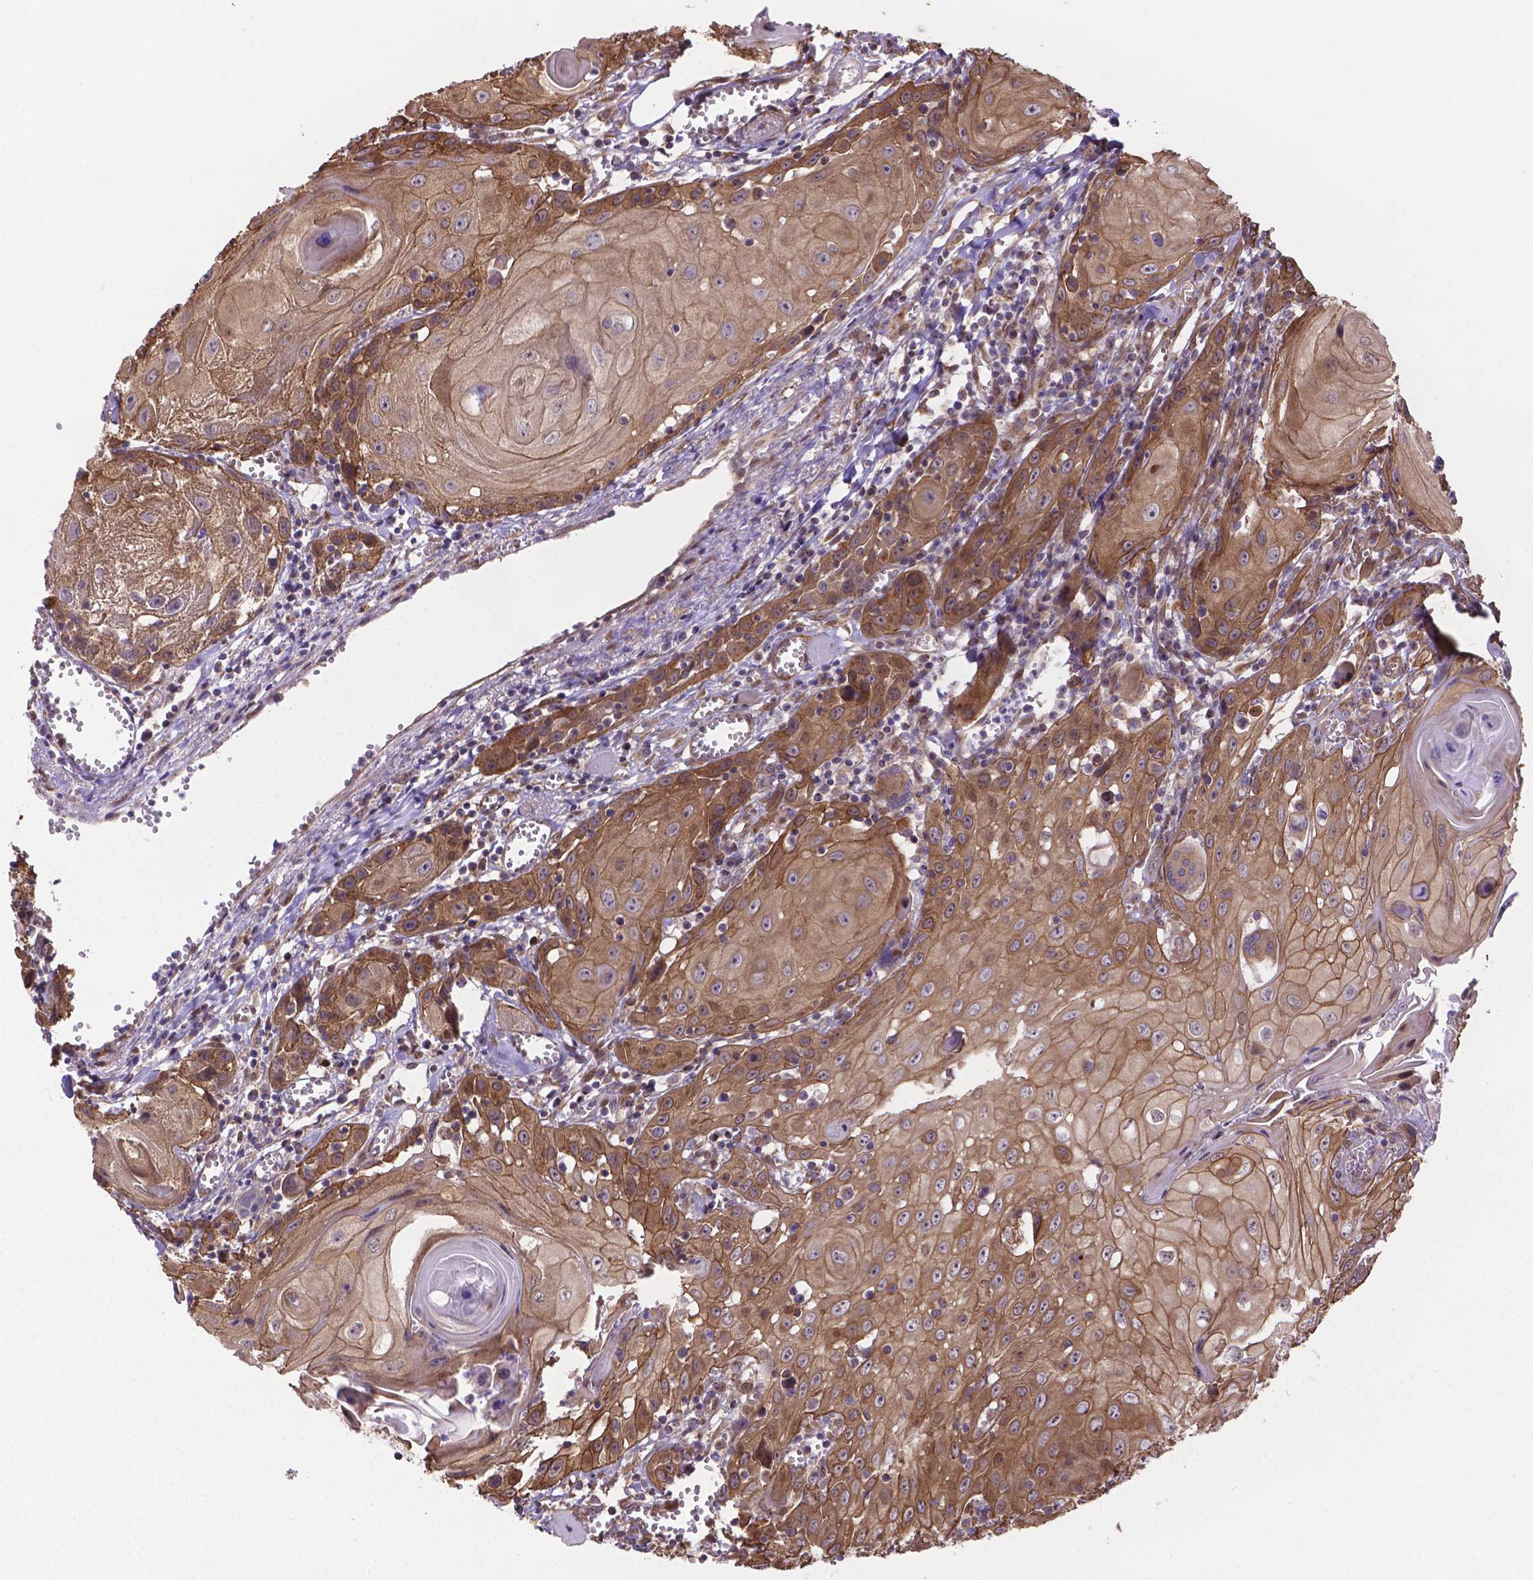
{"staining": {"intensity": "moderate", "quantity": ">75%", "location": "cytoplasmic/membranous"}, "tissue": "head and neck cancer", "cell_type": "Tumor cells", "image_type": "cancer", "snomed": [{"axis": "morphology", "description": "Squamous cell carcinoma, NOS"}, {"axis": "topography", "description": "Head-Neck"}], "caption": "Tumor cells reveal medium levels of moderate cytoplasmic/membranous staining in approximately >75% of cells in human squamous cell carcinoma (head and neck).", "gene": "YAP1", "patient": {"sex": "female", "age": 80}}